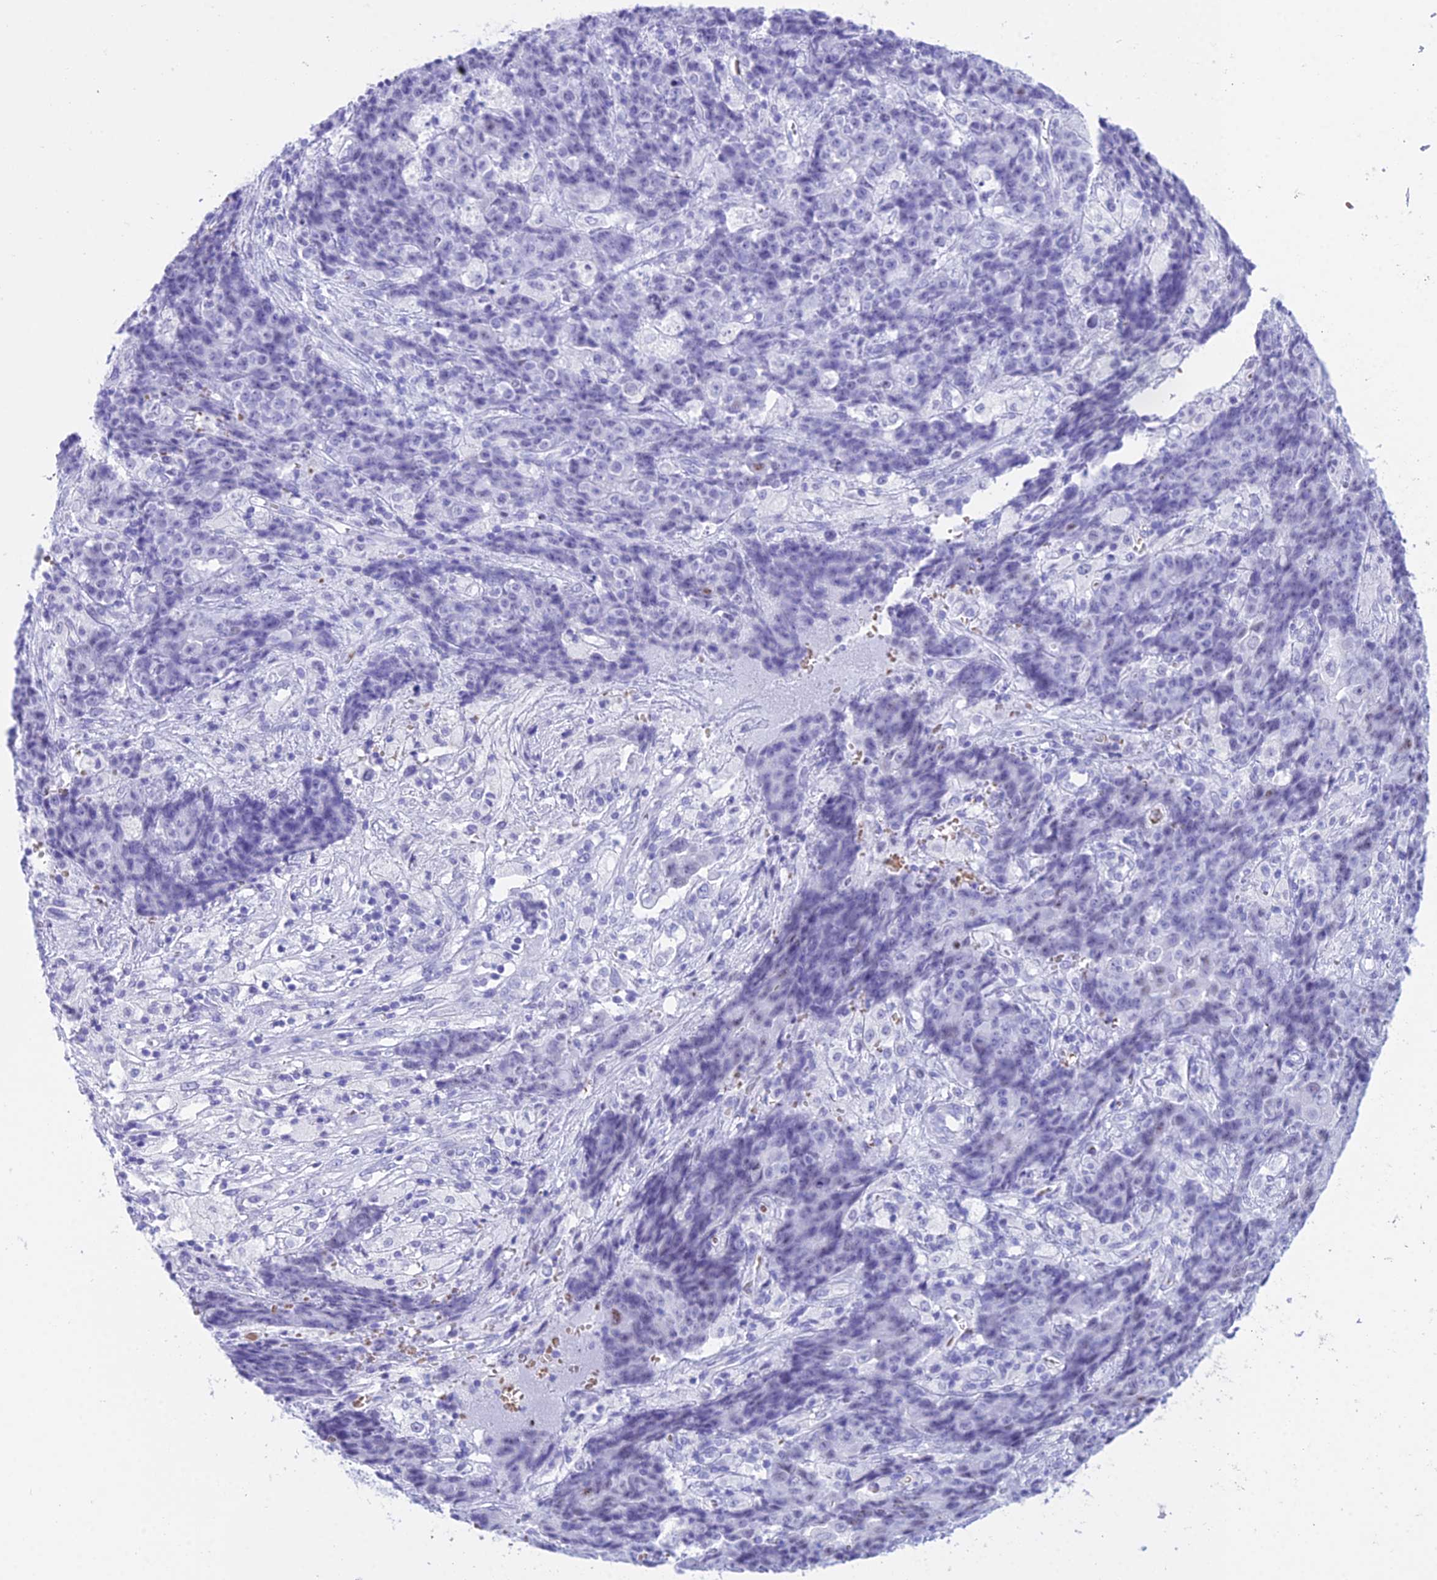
{"staining": {"intensity": "negative", "quantity": "none", "location": "none"}, "tissue": "ovarian cancer", "cell_type": "Tumor cells", "image_type": "cancer", "snomed": [{"axis": "morphology", "description": "Carcinoma, endometroid"}, {"axis": "topography", "description": "Ovary"}], "caption": "DAB immunohistochemical staining of endometroid carcinoma (ovarian) reveals no significant positivity in tumor cells.", "gene": "RNPS1", "patient": {"sex": "female", "age": 42}}